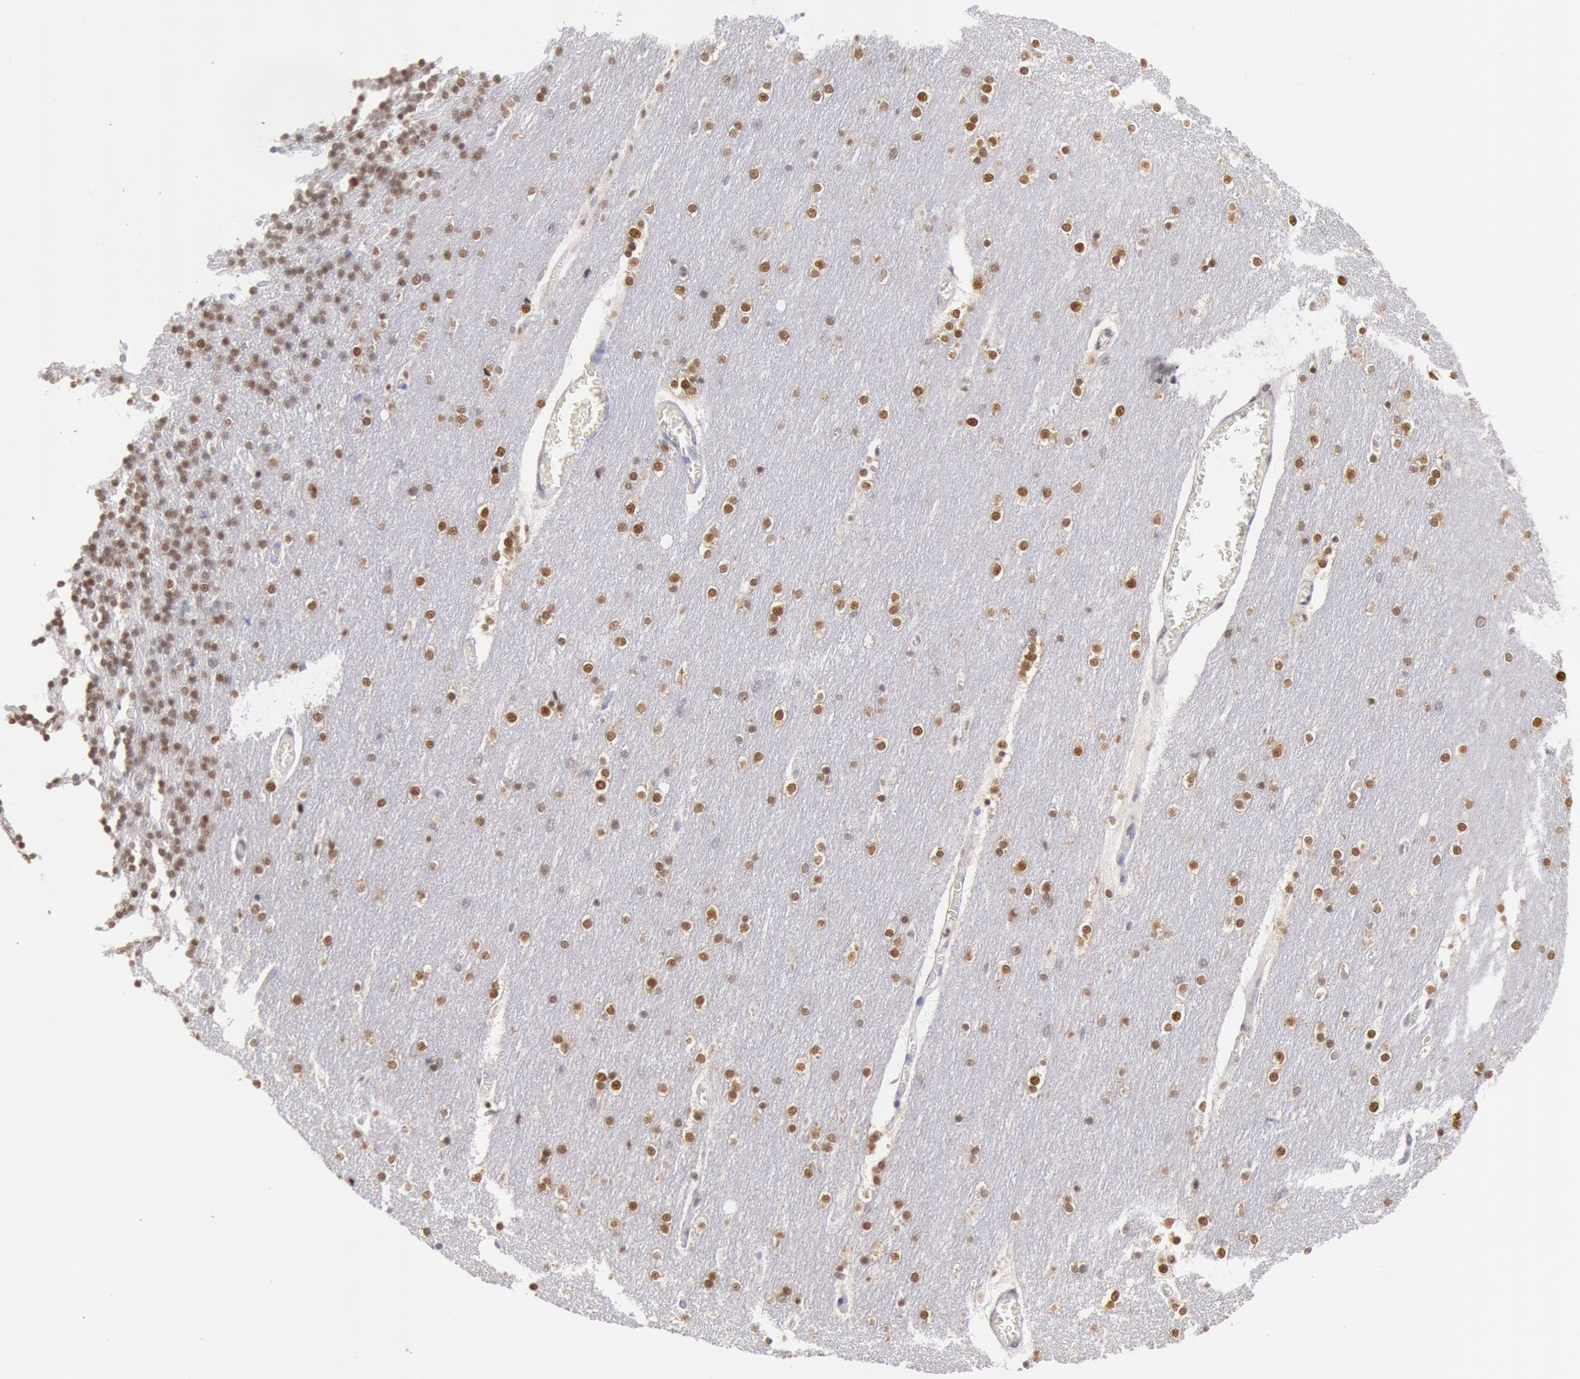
{"staining": {"intensity": "strong", "quantity": ">75%", "location": "nuclear"}, "tissue": "cerebellum", "cell_type": "Cells in granular layer", "image_type": "normal", "snomed": [{"axis": "morphology", "description": "Normal tissue, NOS"}, {"axis": "topography", "description": "Cerebellum"}], "caption": "Protein staining reveals strong nuclear expression in approximately >75% of cells in granular layer in benign cerebellum. (Brightfield microscopy of DAB IHC at high magnification).", "gene": "RPS6KA5", "patient": {"sex": "female", "age": 54}}